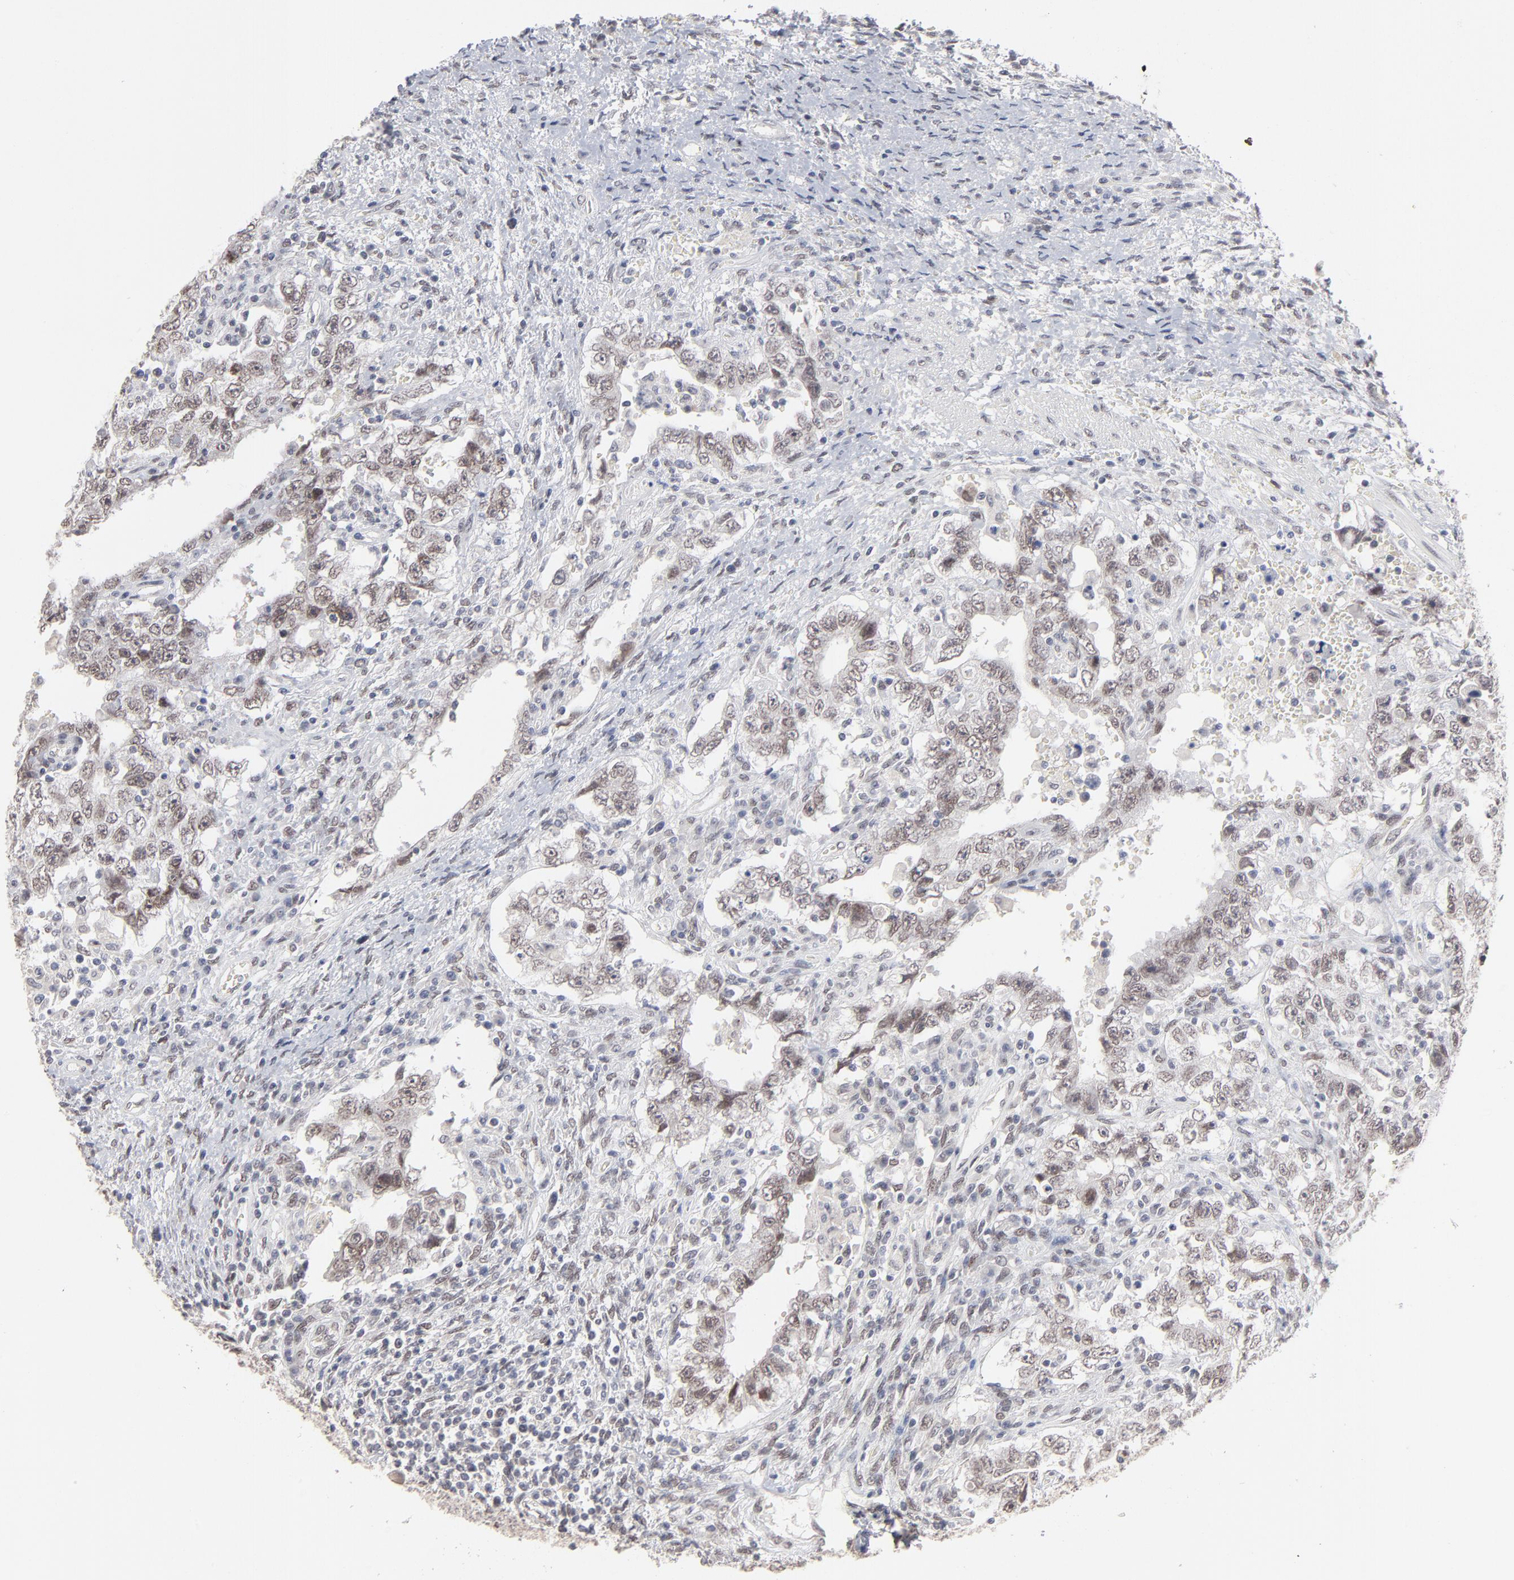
{"staining": {"intensity": "weak", "quantity": ">75%", "location": "nuclear"}, "tissue": "testis cancer", "cell_type": "Tumor cells", "image_type": "cancer", "snomed": [{"axis": "morphology", "description": "Carcinoma, Embryonal, NOS"}, {"axis": "topography", "description": "Testis"}], "caption": "Embryonal carcinoma (testis) stained with a protein marker shows weak staining in tumor cells.", "gene": "MBIP", "patient": {"sex": "male", "age": 26}}